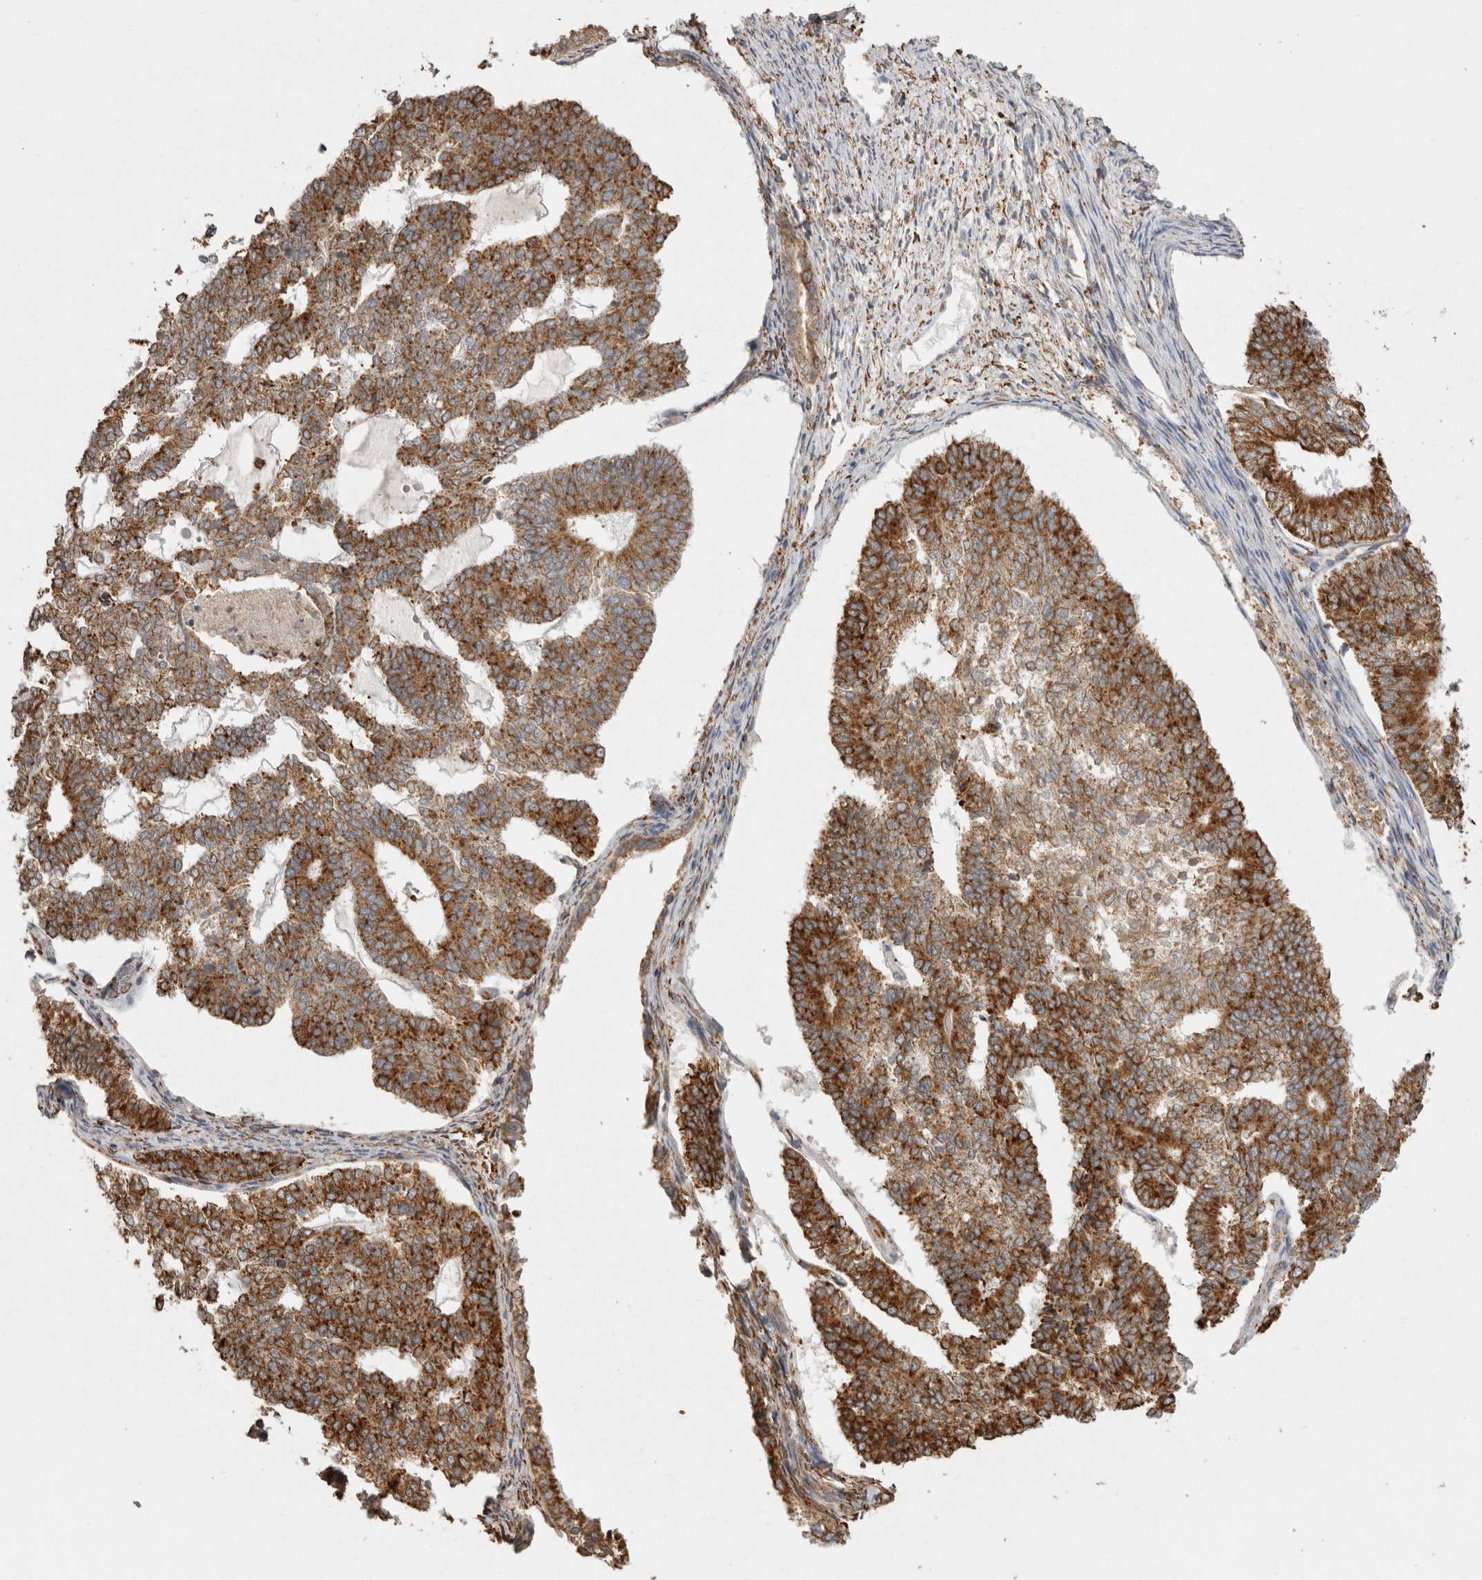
{"staining": {"intensity": "strong", "quantity": ">75%", "location": "cytoplasmic/membranous"}, "tissue": "endometrial cancer", "cell_type": "Tumor cells", "image_type": "cancer", "snomed": [{"axis": "morphology", "description": "Adenocarcinoma, NOS"}, {"axis": "topography", "description": "Endometrium"}], "caption": "Endometrial adenocarcinoma stained with a protein marker reveals strong staining in tumor cells.", "gene": "LRPAP1", "patient": {"sex": "female", "age": 70}}